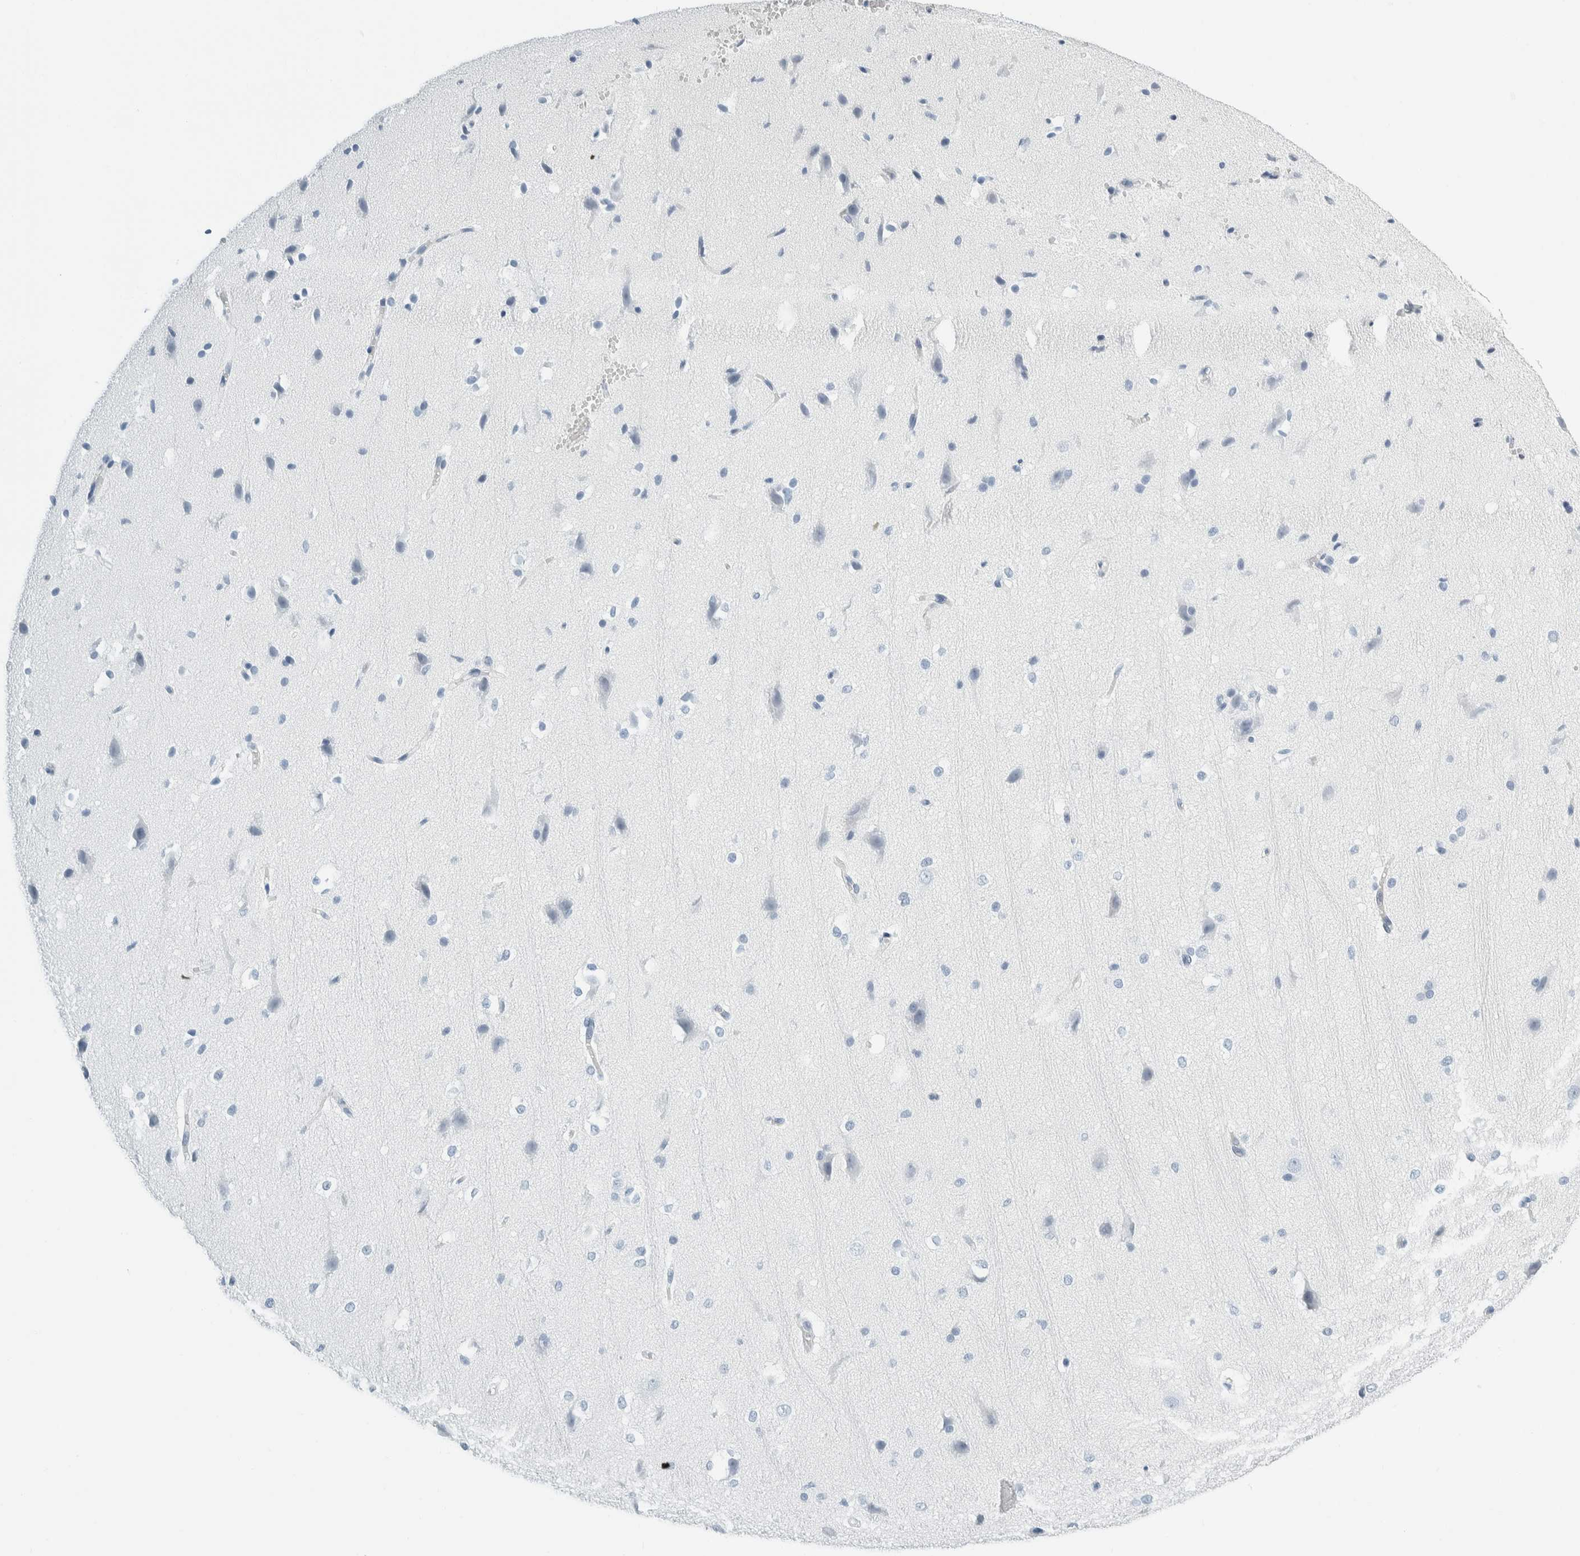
{"staining": {"intensity": "negative", "quantity": "none", "location": "none"}, "tissue": "cerebral cortex", "cell_type": "Endothelial cells", "image_type": "normal", "snomed": [{"axis": "morphology", "description": "Normal tissue, NOS"}, {"axis": "morphology", "description": "Developmental malformation"}, {"axis": "topography", "description": "Cerebral cortex"}], "caption": "The immunohistochemistry (IHC) micrograph has no significant expression in endothelial cells of cerebral cortex.", "gene": "ARHGAP27", "patient": {"sex": "female", "age": 30}}